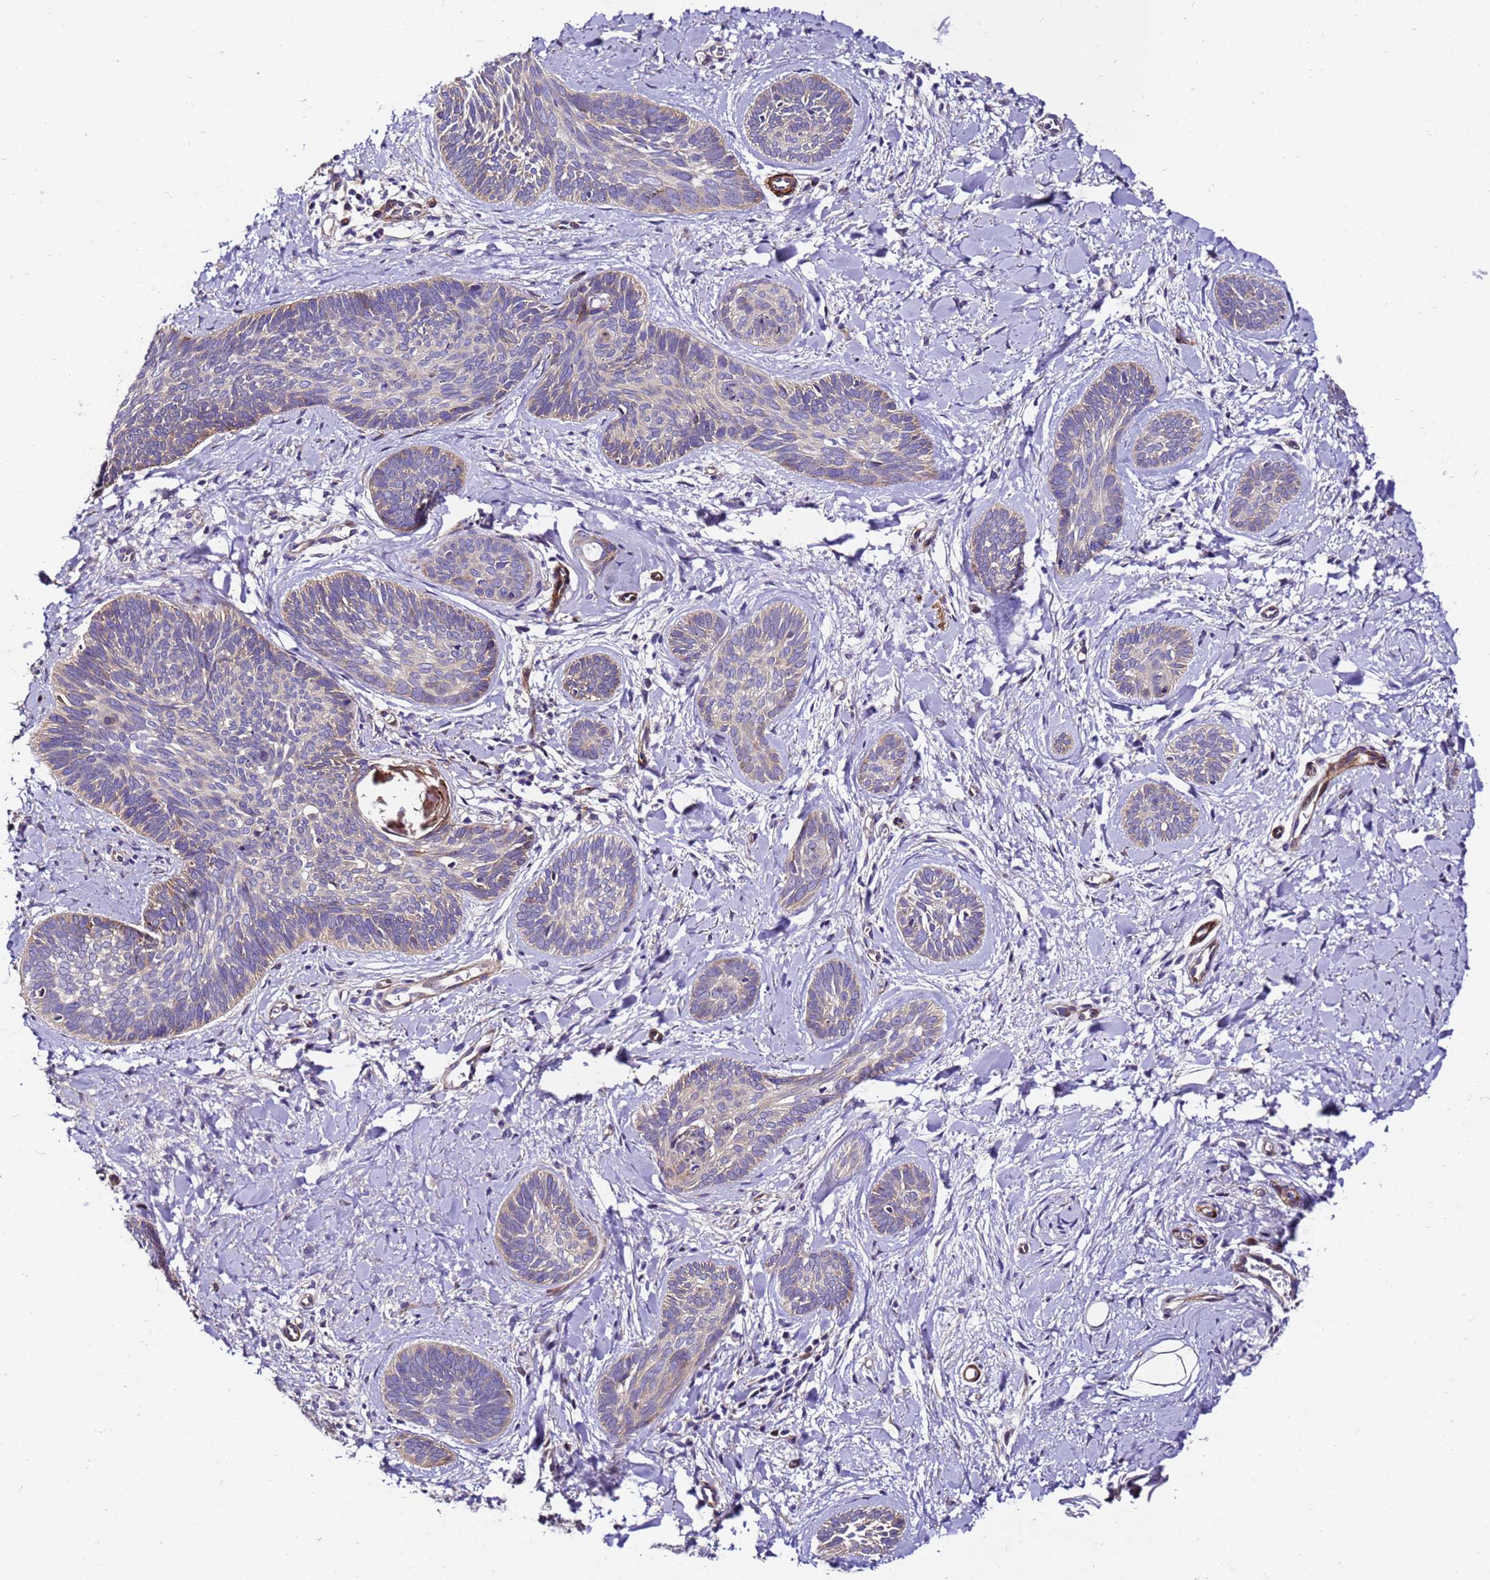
{"staining": {"intensity": "weak", "quantity": "<25%", "location": "cytoplasmic/membranous"}, "tissue": "skin cancer", "cell_type": "Tumor cells", "image_type": "cancer", "snomed": [{"axis": "morphology", "description": "Basal cell carcinoma"}, {"axis": "topography", "description": "Skin"}], "caption": "Immunohistochemistry photomicrograph of human basal cell carcinoma (skin) stained for a protein (brown), which shows no expression in tumor cells.", "gene": "ZNF417", "patient": {"sex": "female", "age": 81}}